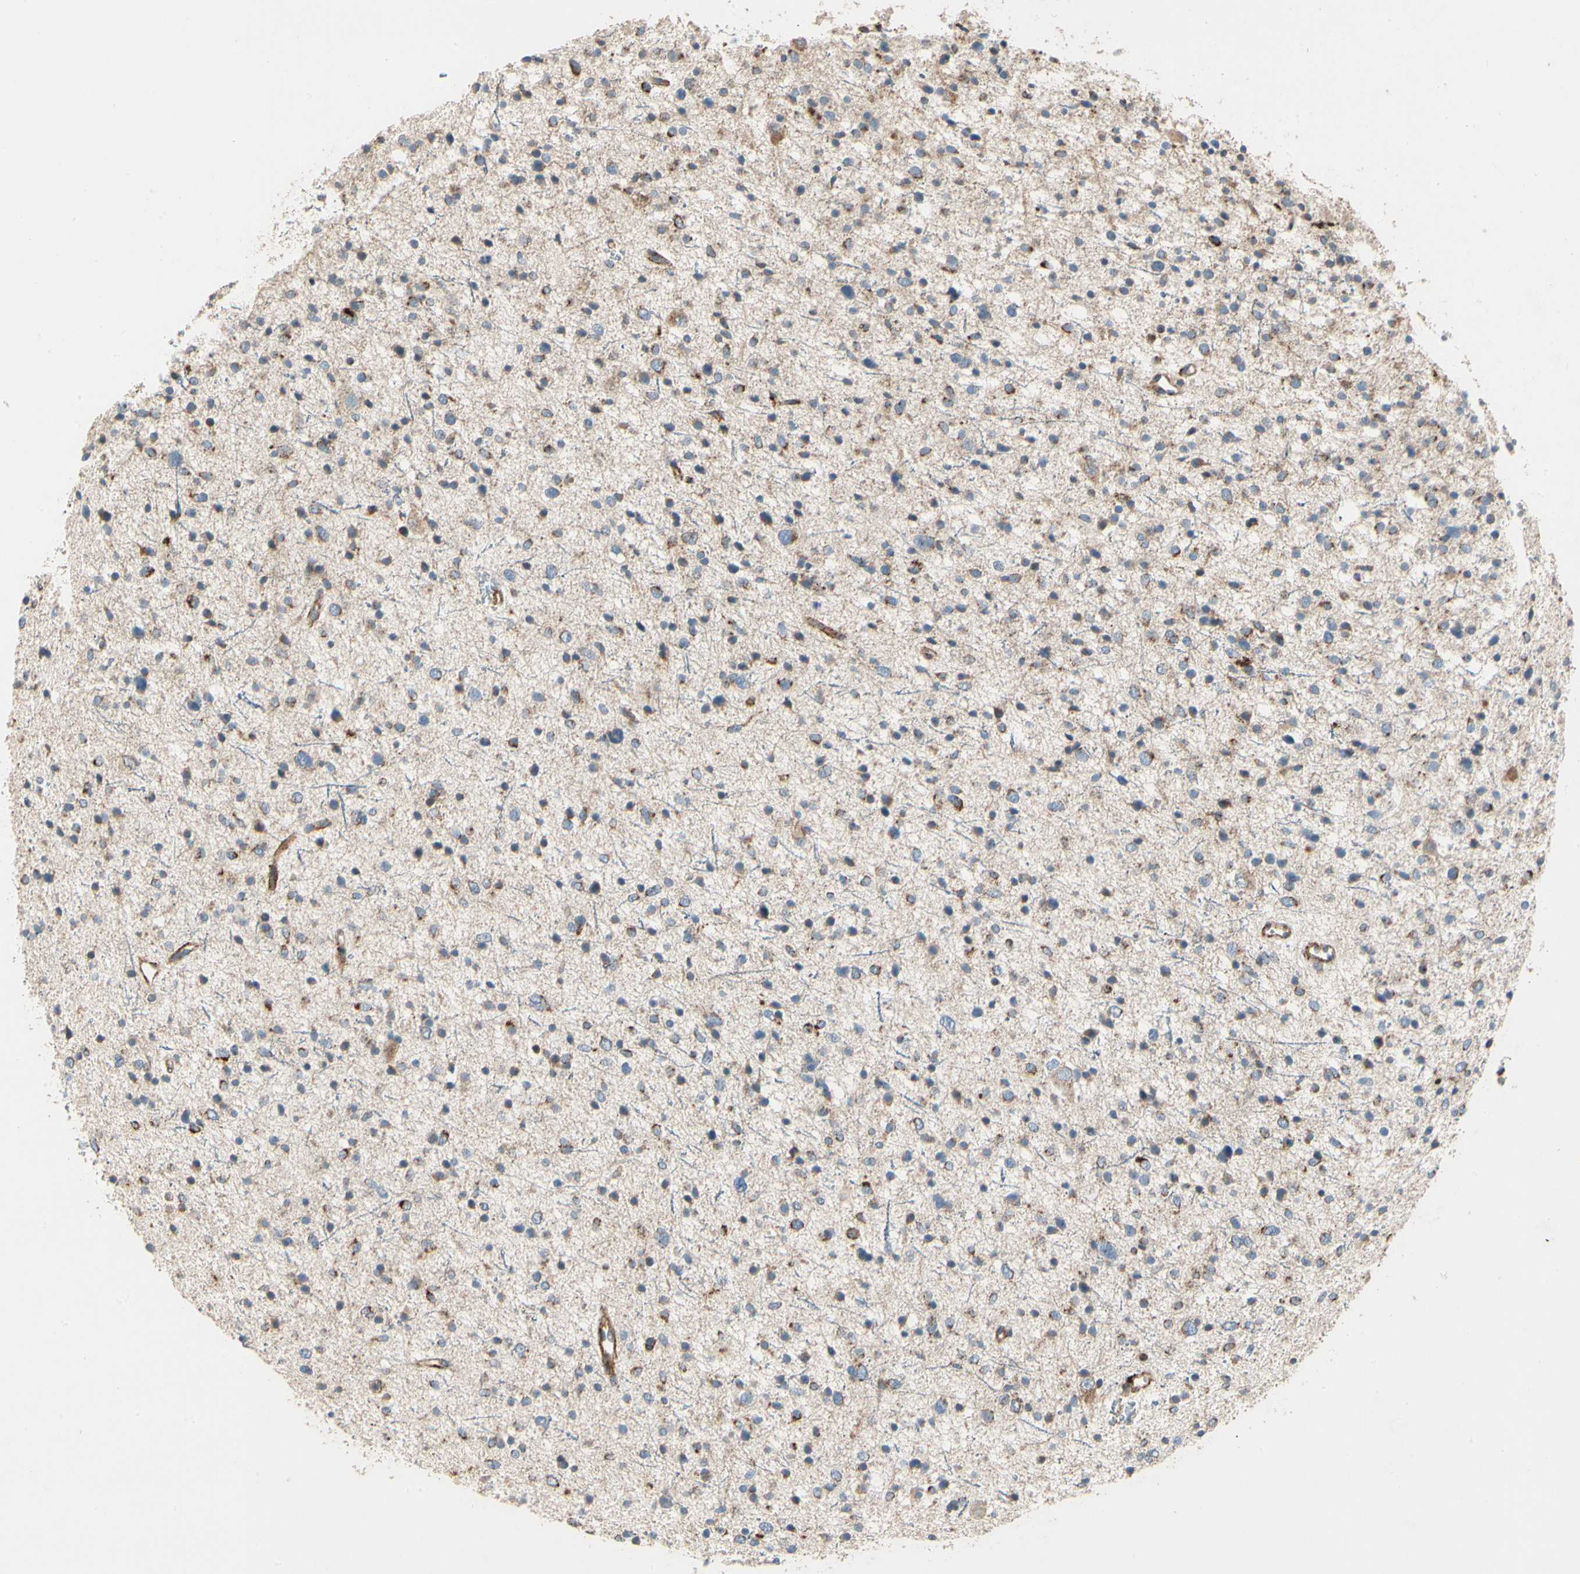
{"staining": {"intensity": "weak", "quantity": ">75%", "location": "cytoplasmic/membranous"}, "tissue": "glioma", "cell_type": "Tumor cells", "image_type": "cancer", "snomed": [{"axis": "morphology", "description": "Glioma, malignant, Low grade"}, {"axis": "topography", "description": "Brain"}], "caption": "A histopathology image of glioma stained for a protein shows weak cytoplasmic/membranous brown staining in tumor cells.", "gene": "MRPL9", "patient": {"sex": "female", "age": 37}}